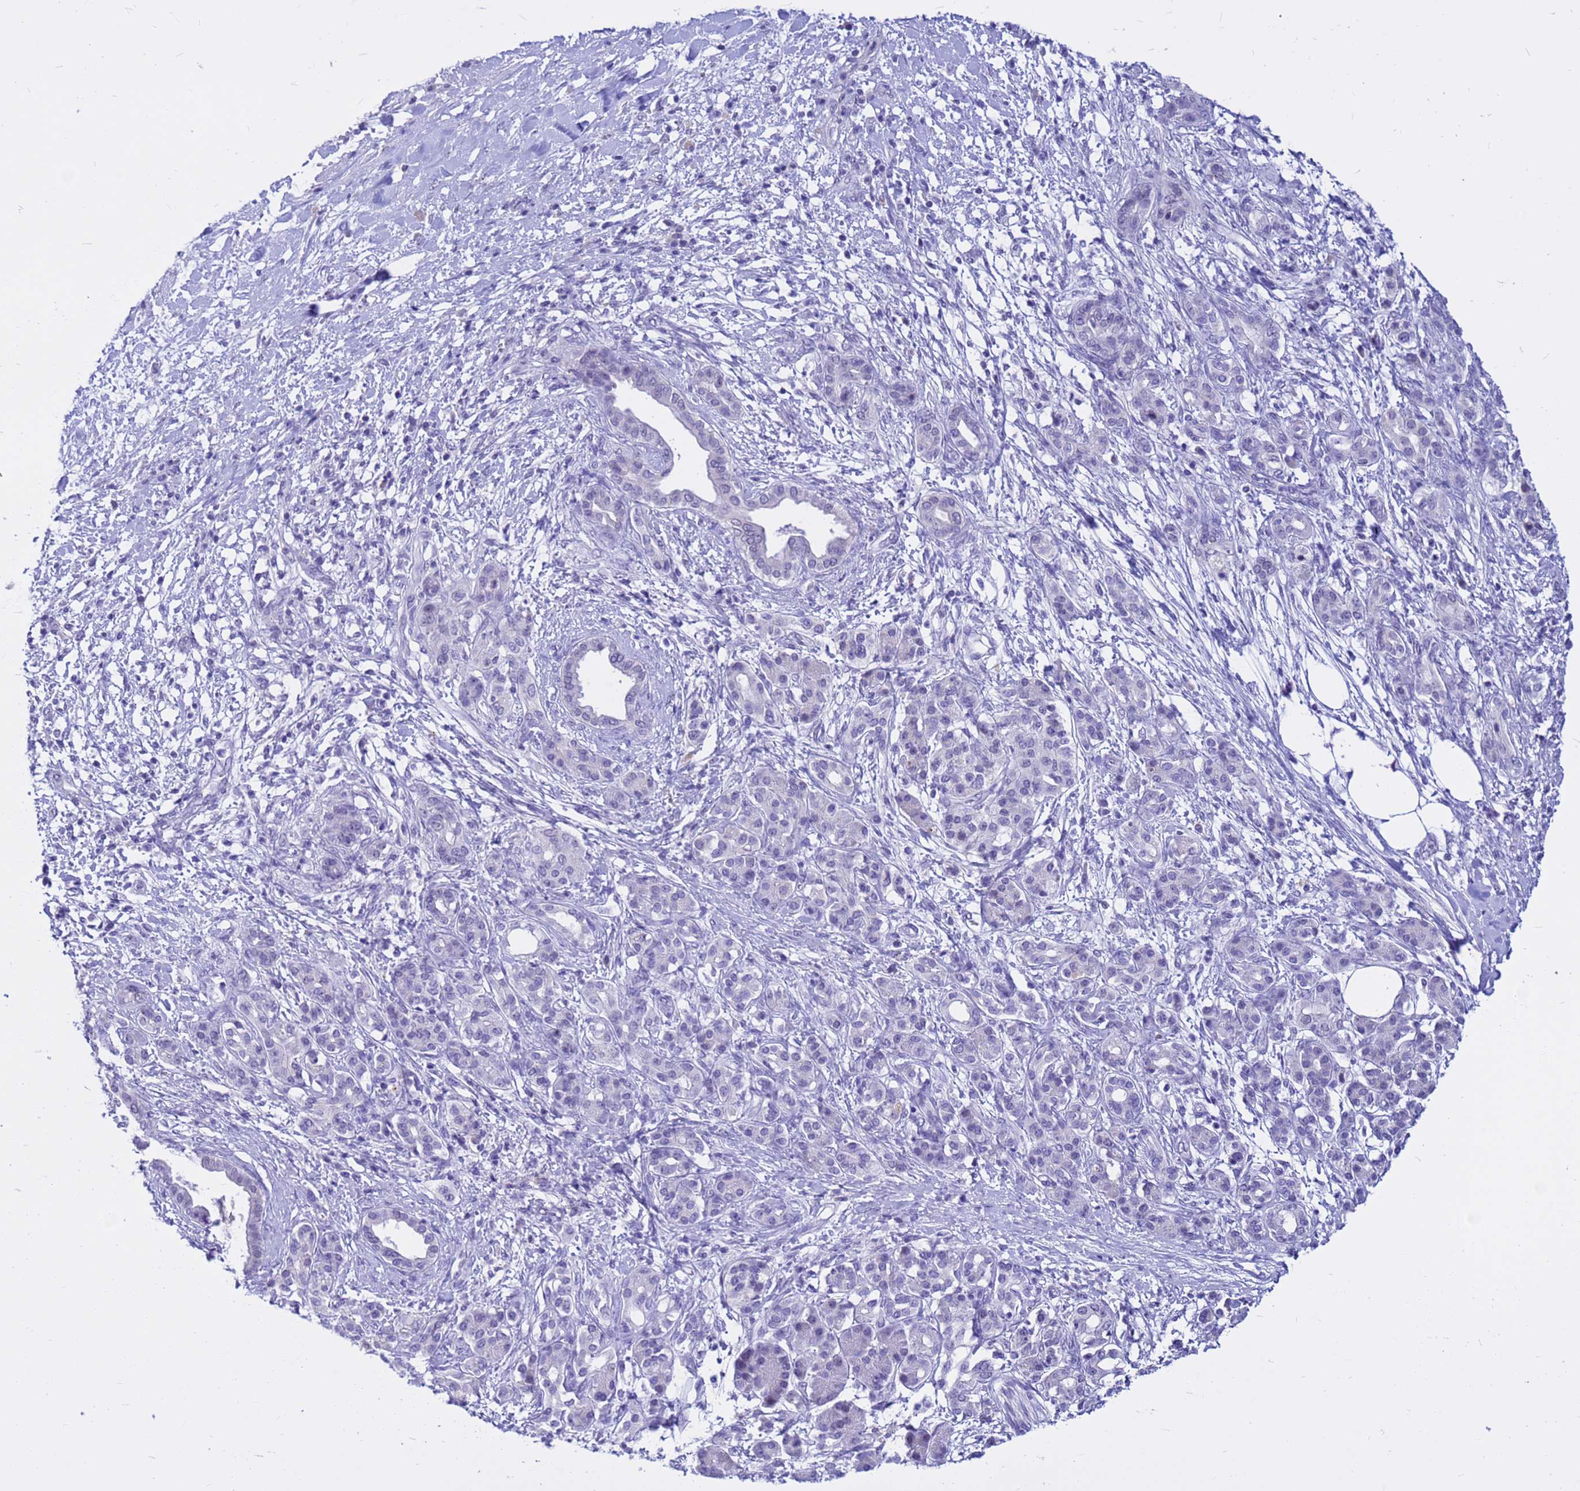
{"staining": {"intensity": "negative", "quantity": "none", "location": "none"}, "tissue": "pancreatic cancer", "cell_type": "Tumor cells", "image_type": "cancer", "snomed": [{"axis": "morphology", "description": "Adenocarcinoma, NOS"}, {"axis": "topography", "description": "Pancreas"}], "caption": "High power microscopy histopathology image of an immunohistochemistry (IHC) image of pancreatic cancer, revealing no significant positivity in tumor cells.", "gene": "DMRTC2", "patient": {"sex": "female", "age": 55}}